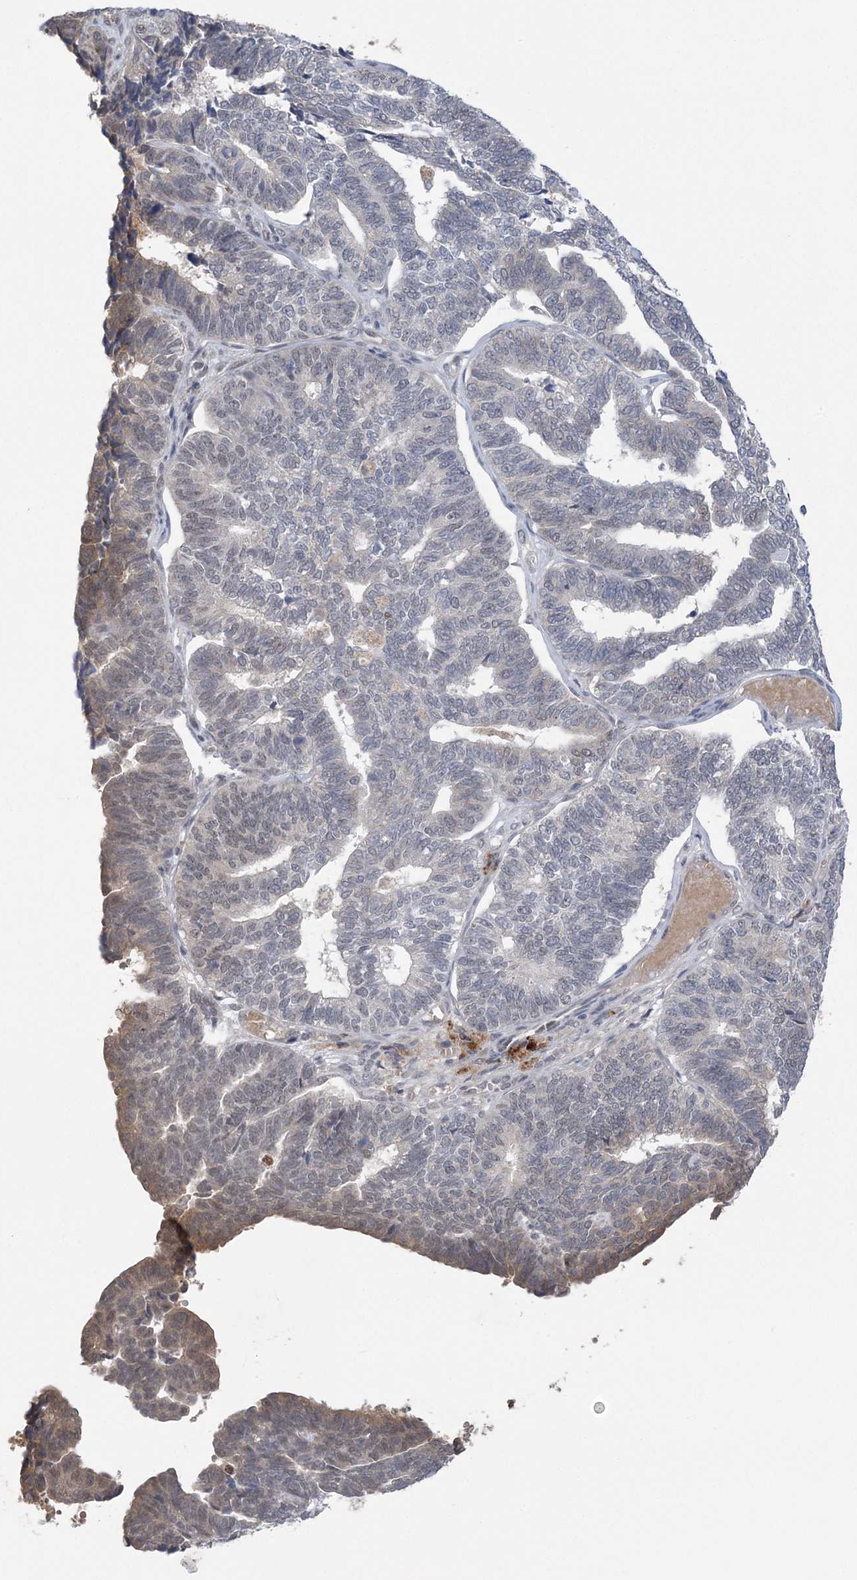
{"staining": {"intensity": "moderate", "quantity": "<25%", "location": "cytoplasmic/membranous"}, "tissue": "endometrial cancer", "cell_type": "Tumor cells", "image_type": "cancer", "snomed": [{"axis": "morphology", "description": "Adenocarcinoma, NOS"}, {"axis": "topography", "description": "Endometrium"}], "caption": "This is an image of immunohistochemistry staining of endometrial cancer, which shows moderate expression in the cytoplasmic/membranous of tumor cells.", "gene": "ZBTB7A", "patient": {"sex": "female", "age": 70}}